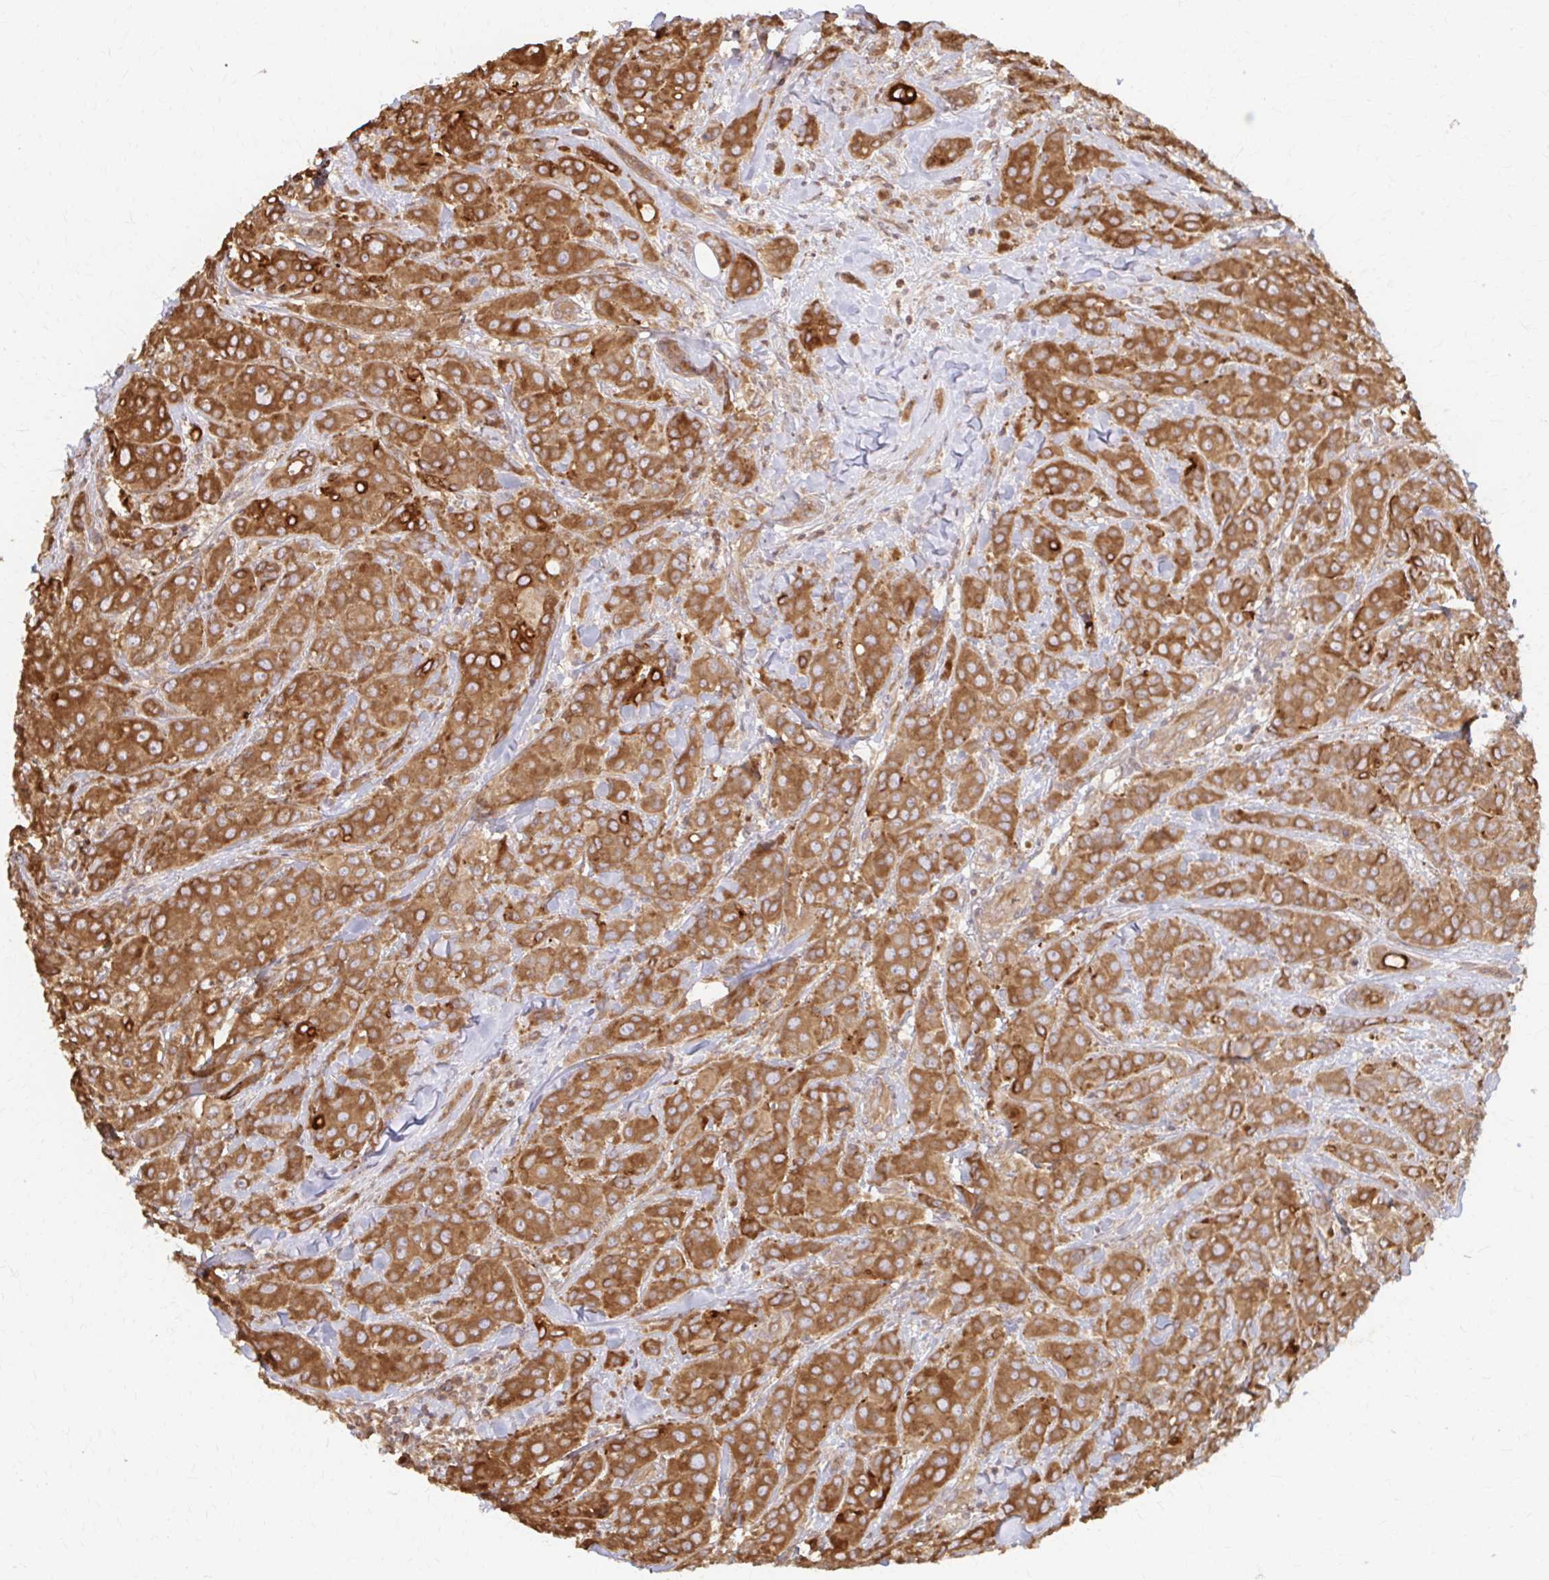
{"staining": {"intensity": "strong", "quantity": ">75%", "location": "cytoplasmic/membranous"}, "tissue": "breast cancer", "cell_type": "Tumor cells", "image_type": "cancer", "snomed": [{"axis": "morphology", "description": "Normal tissue, NOS"}, {"axis": "morphology", "description": "Duct carcinoma"}, {"axis": "topography", "description": "Breast"}], "caption": "IHC histopathology image of neoplastic tissue: breast invasive ductal carcinoma stained using IHC shows high levels of strong protein expression localized specifically in the cytoplasmic/membranous of tumor cells, appearing as a cytoplasmic/membranous brown color.", "gene": "ARHGAP35", "patient": {"sex": "female", "age": 43}}